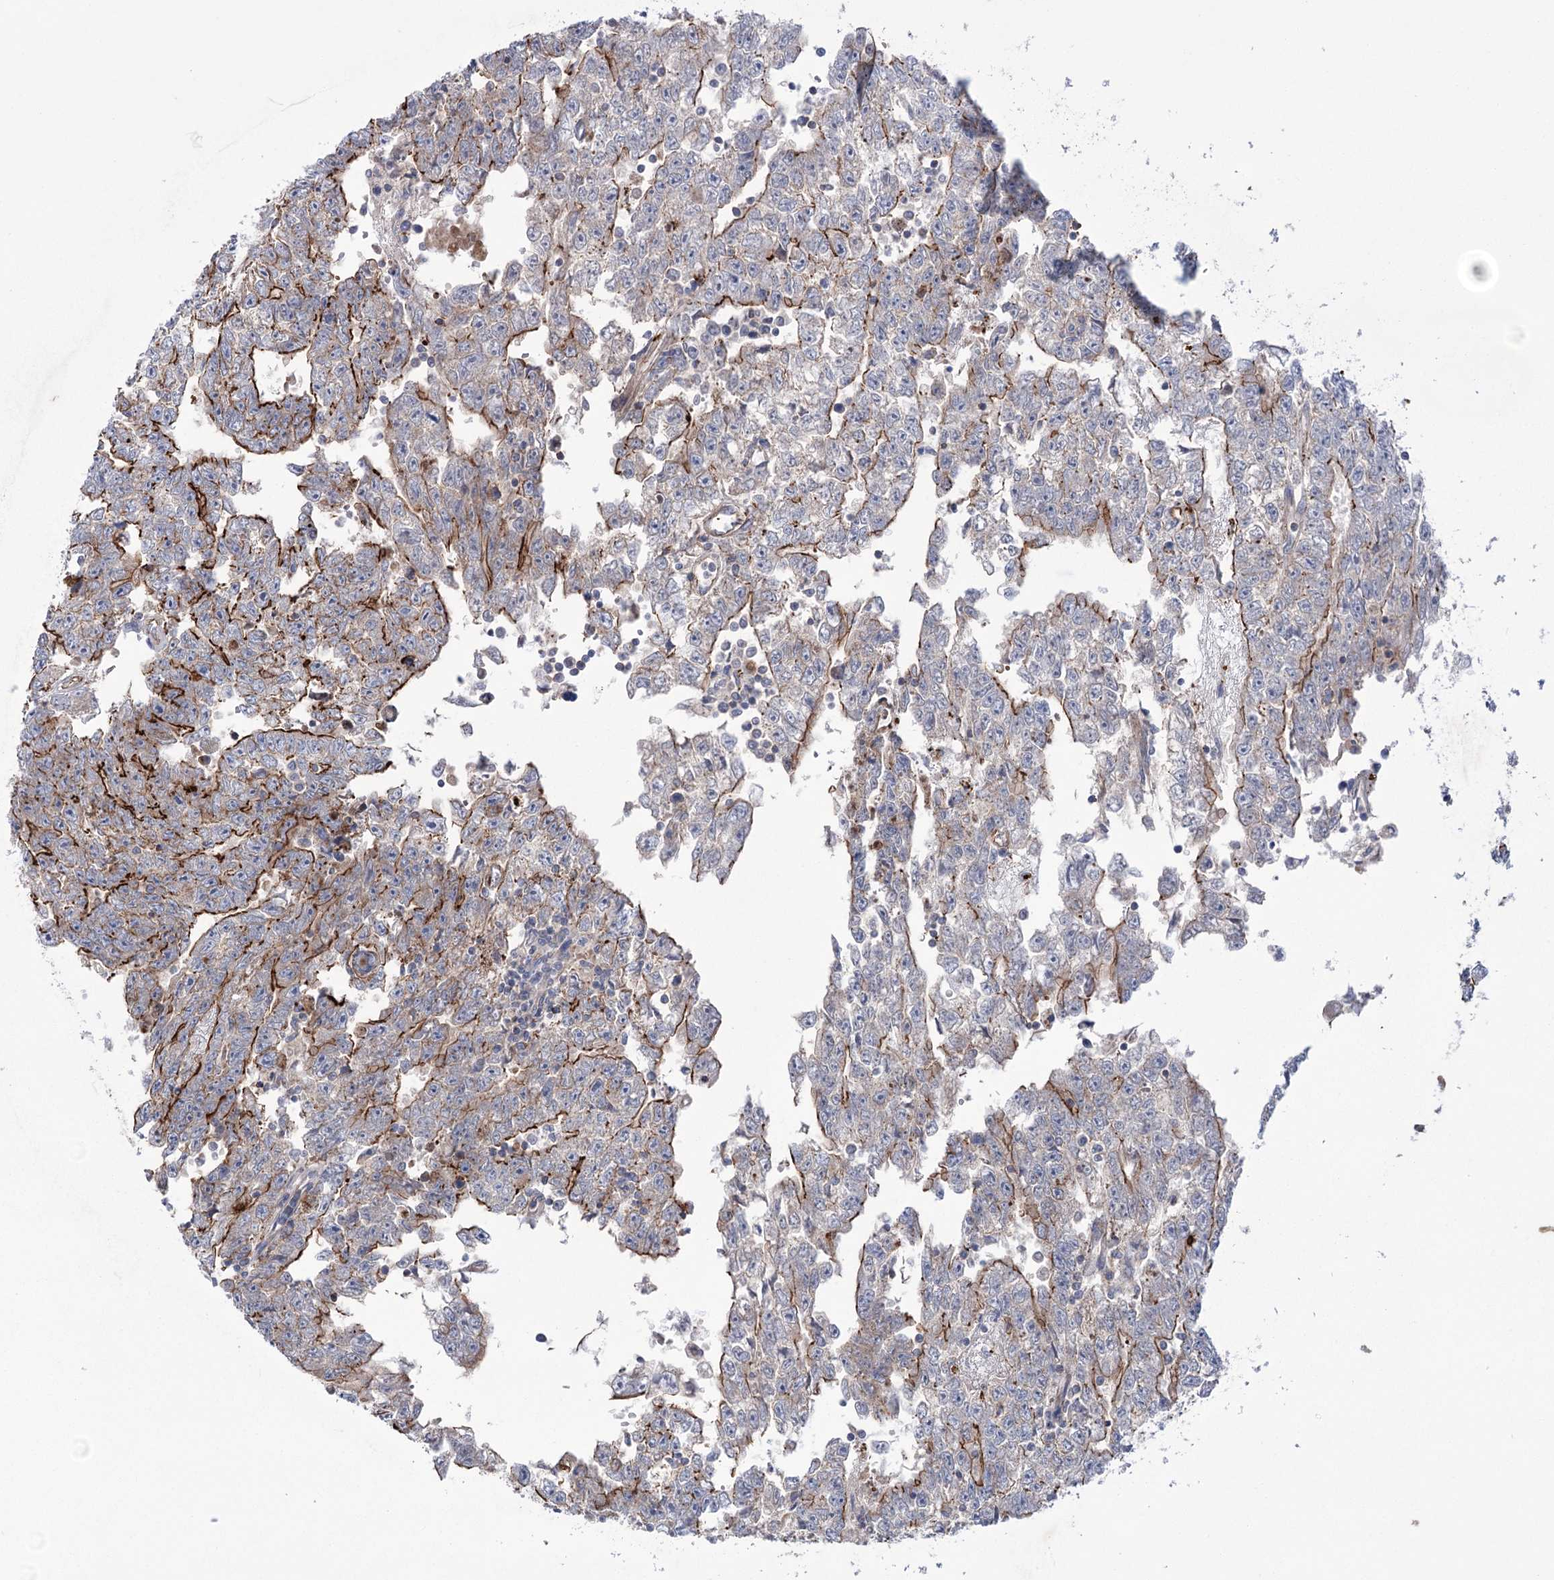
{"staining": {"intensity": "moderate", "quantity": "25%-75%", "location": "cytoplasmic/membranous"}, "tissue": "testis cancer", "cell_type": "Tumor cells", "image_type": "cancer", "snomed": [{"axis": "morphology", "description": "Carcinoma, Embryonal, NOS"}, {"axis": "topography", "description": "Testis"}], "caption": "There is medium levels of moderate cytoplasmic/membranous positivity in tumor cells of testis cancer (embryonal carcinoma), as demonstrated by immunohistochemical staining (brown color).", "gene": "TRIM71", "patient": {"sex": "male", "age": 25}}